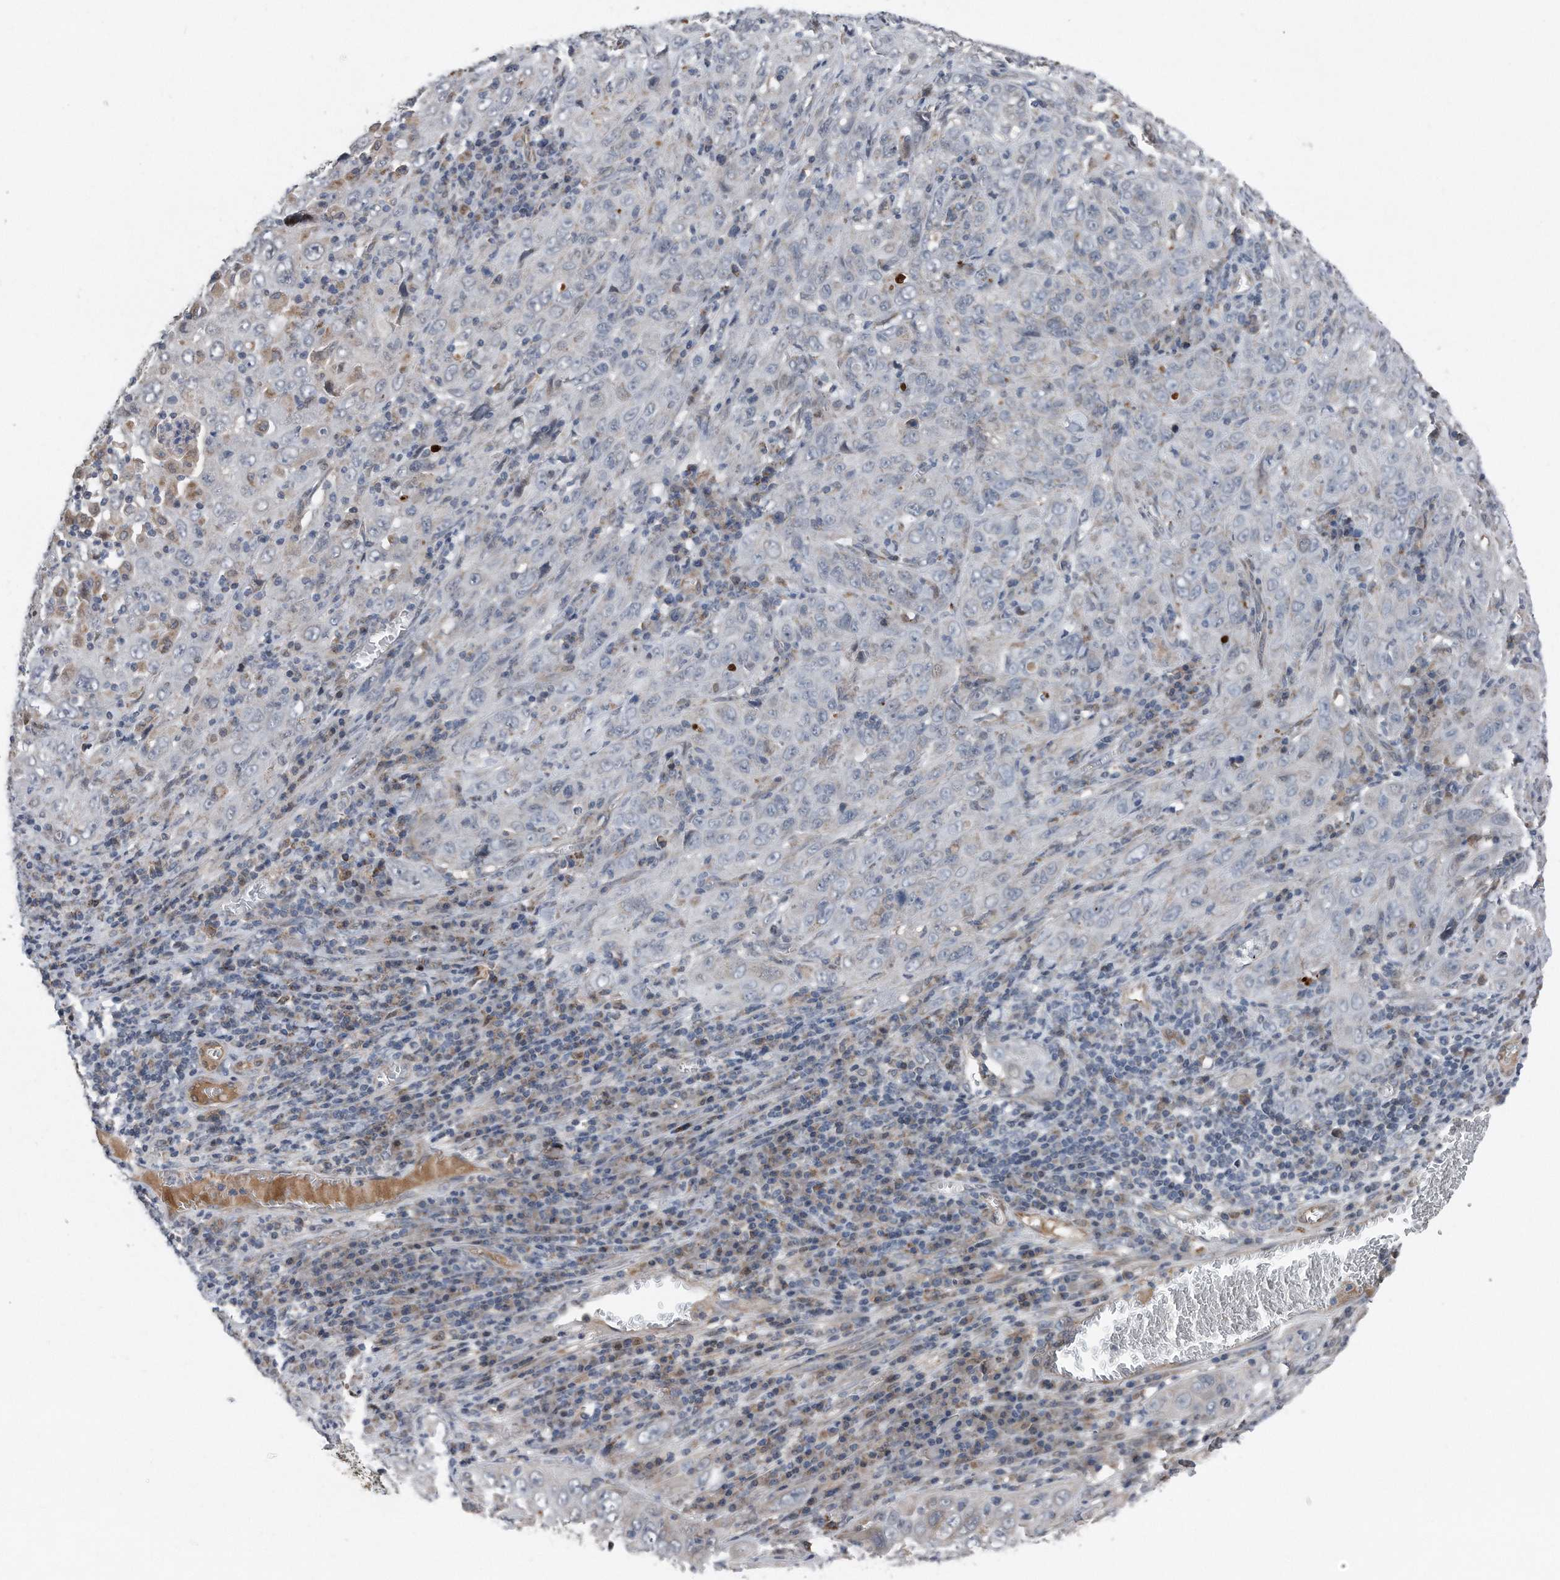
{"staining": {"intensity": "negative", "quantity": "none", "location": "none"}, "tissue": "cervical cancer", "cell_type": "Tumor cells", "image_type": "cancer", "snomed": [{"axis": "morphology", "description": "Squamous cell carcinoma, NOS"}, {"axis": "topography", "description": "Cervix"}], "caption": "This histopathology image is of cervical squamous cell carcinoma stained with IHC to label a protein in brown with the nuclei are counter-stained blue. There is no expression in tumor cells. (DAB (3,3'-diaminobenzidine) IHC, high magnification).", "gene": "DST", "patient": {"sex": "female", "age": 46}}